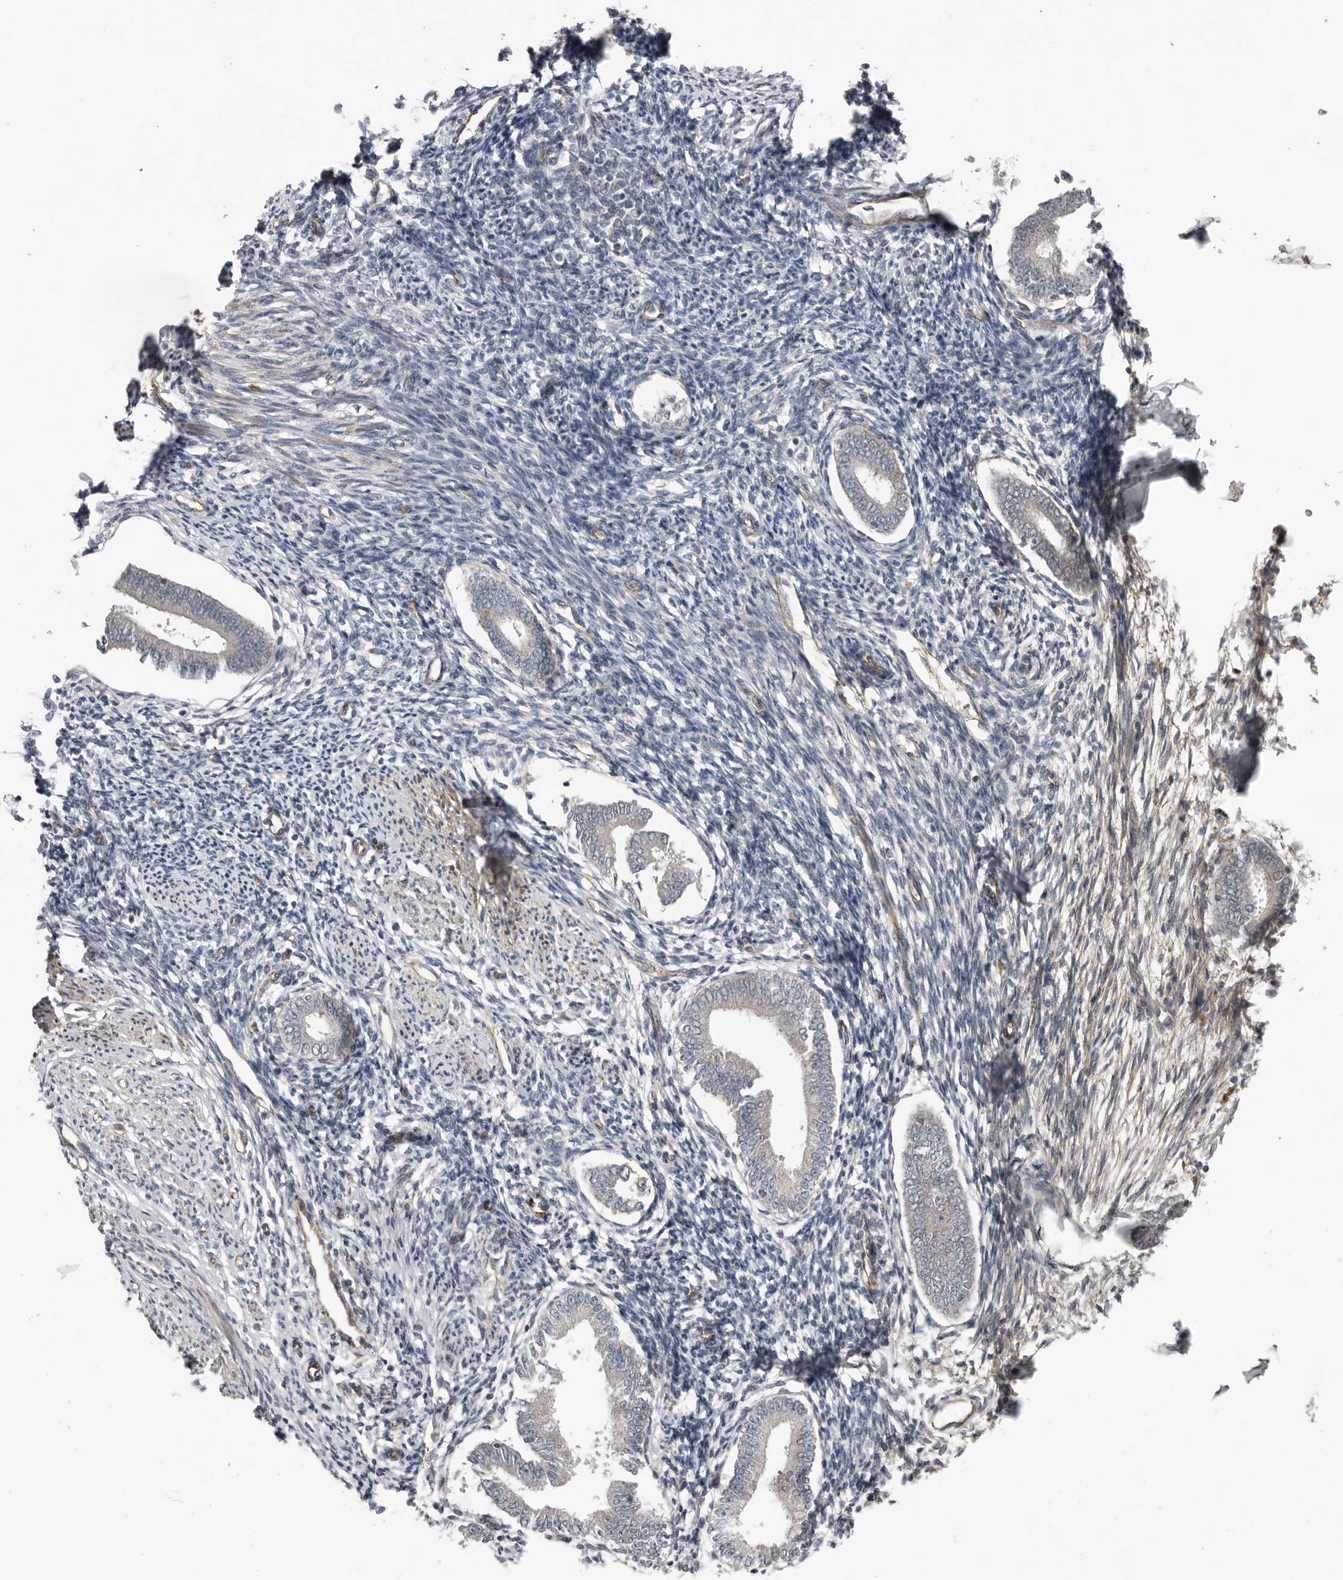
{"staining": {"intensity": "moderate", "quantity": "<25%", "location": "cytoplasmic/membranous"}, "tissue": "endometrium", "cell_type": "Cells in endometrial stroma", "image_type": "normal", "snomed": [{"axis": "morphology", "description": "Normal tissue, NOS"}, {"axis": "topography", "description": "Endometrium"}], "caption": "Immunohistochemical staining of benign human endometrium exhibits low levels of moderate cytoplasmic/membranous expression in approximately <25% of cells in endometrial stroma.", "gene": "RANBP17", "patient": {"sex": "female", "age": 56}}